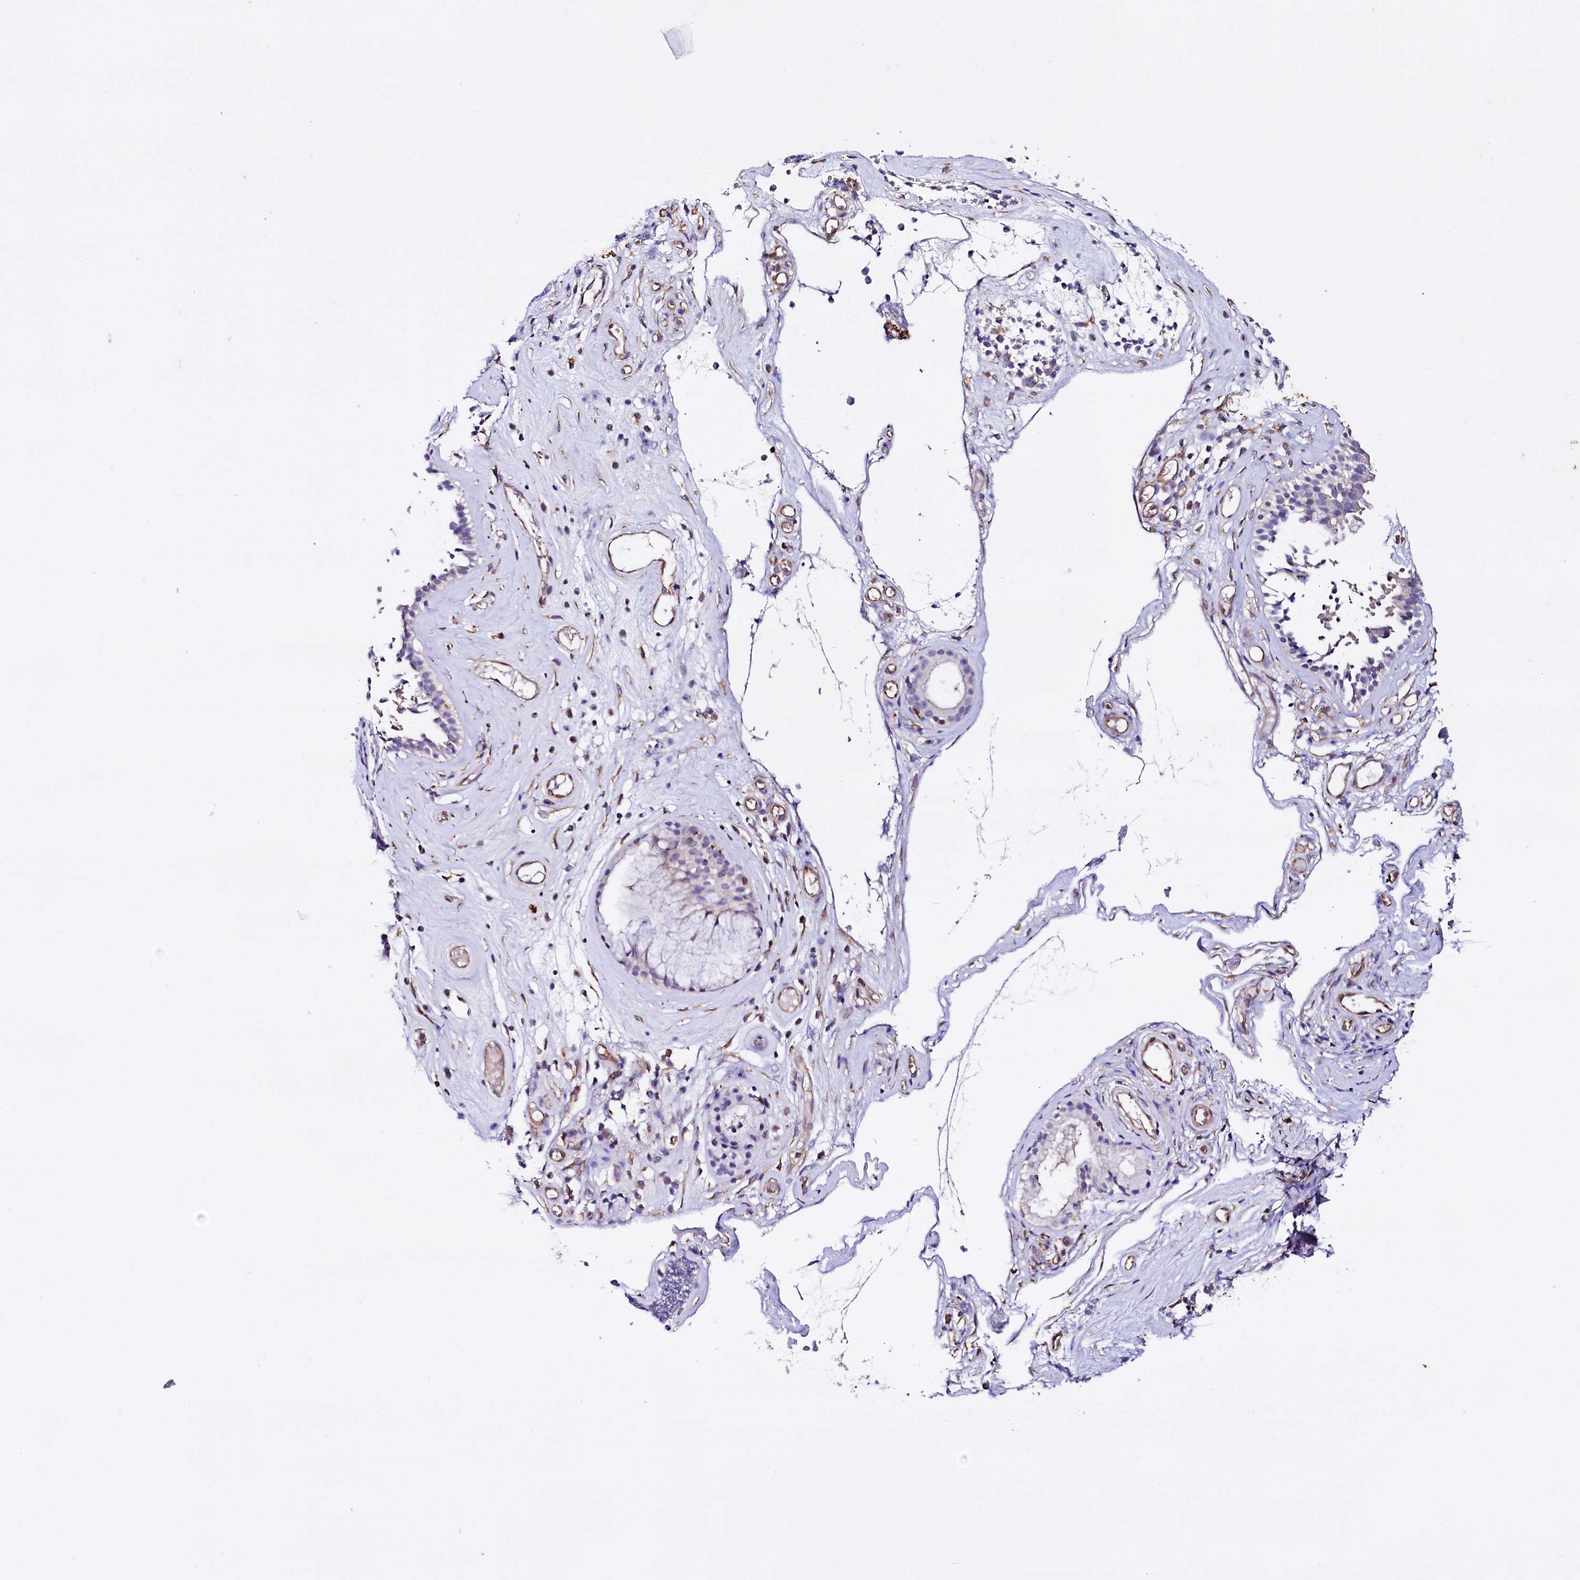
{"staining": {"intensity": "negative", "quantity": "none", "location": "none"}, "tissue": "nasopharynx", "cell_type": "Respiratory epithelial cells", "image_type": "normal", "snomed": [{"axis": "morphology", "description": "Normal tissue, NOS"}, {"axis": "morphology", "description": "Inflammation, NOS"}, {"axis": "topography", "description": "Nasopharynx"}], "caption": "Immunohistochemical staining of unremarkable human nasopharynx displays no significant staining in respiratory epithelial cells. (Brightfield microscopy of DAB immunohistochemistry (IHC) at high magnification).", "gene": "SLC7A1", "patient": {"sex": "male", "age": 29}}